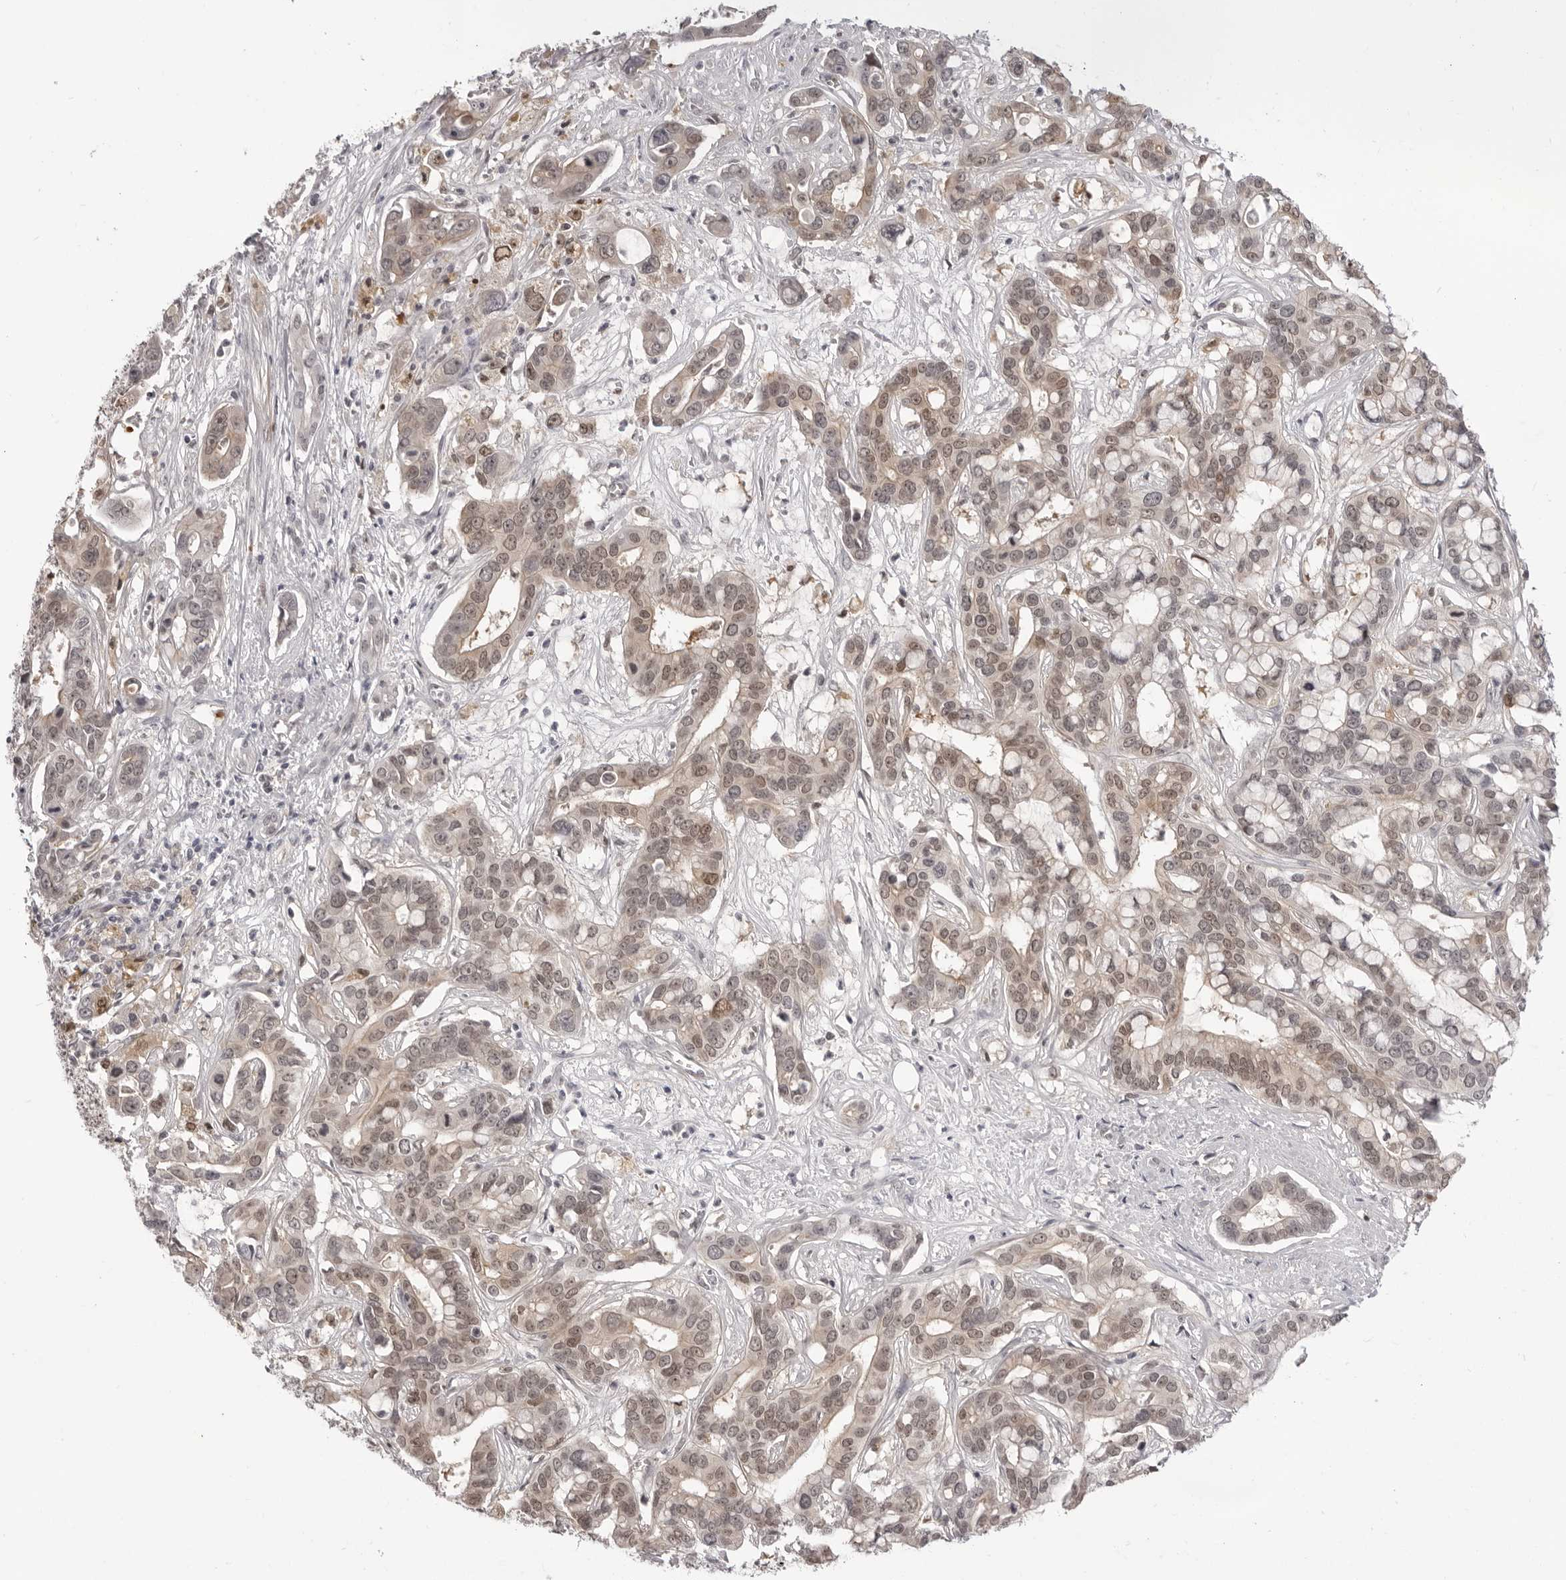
{"staining": {"intensity": "moderate", "quantity": "25%-75%", "location": "nuclear"}, "tissue": "liver cancer", "cell_type": "Tumor cells", "image_type": "cancer", "snomed": [{"axis": "morphology", "description": "Cholangiocarcinoma"}, {"axis": "topography", "description": "Liver"}], "caption": "Liver cancer (cholangiocarcinoma) stained with DAB immunohistochemistry (IHC) demonstrates medium levels of moderate nuclear expression in about 25%-75% of tumor cells.", "gene": "SRGAP2", "patient": {"sex": "female", "age": 65}}